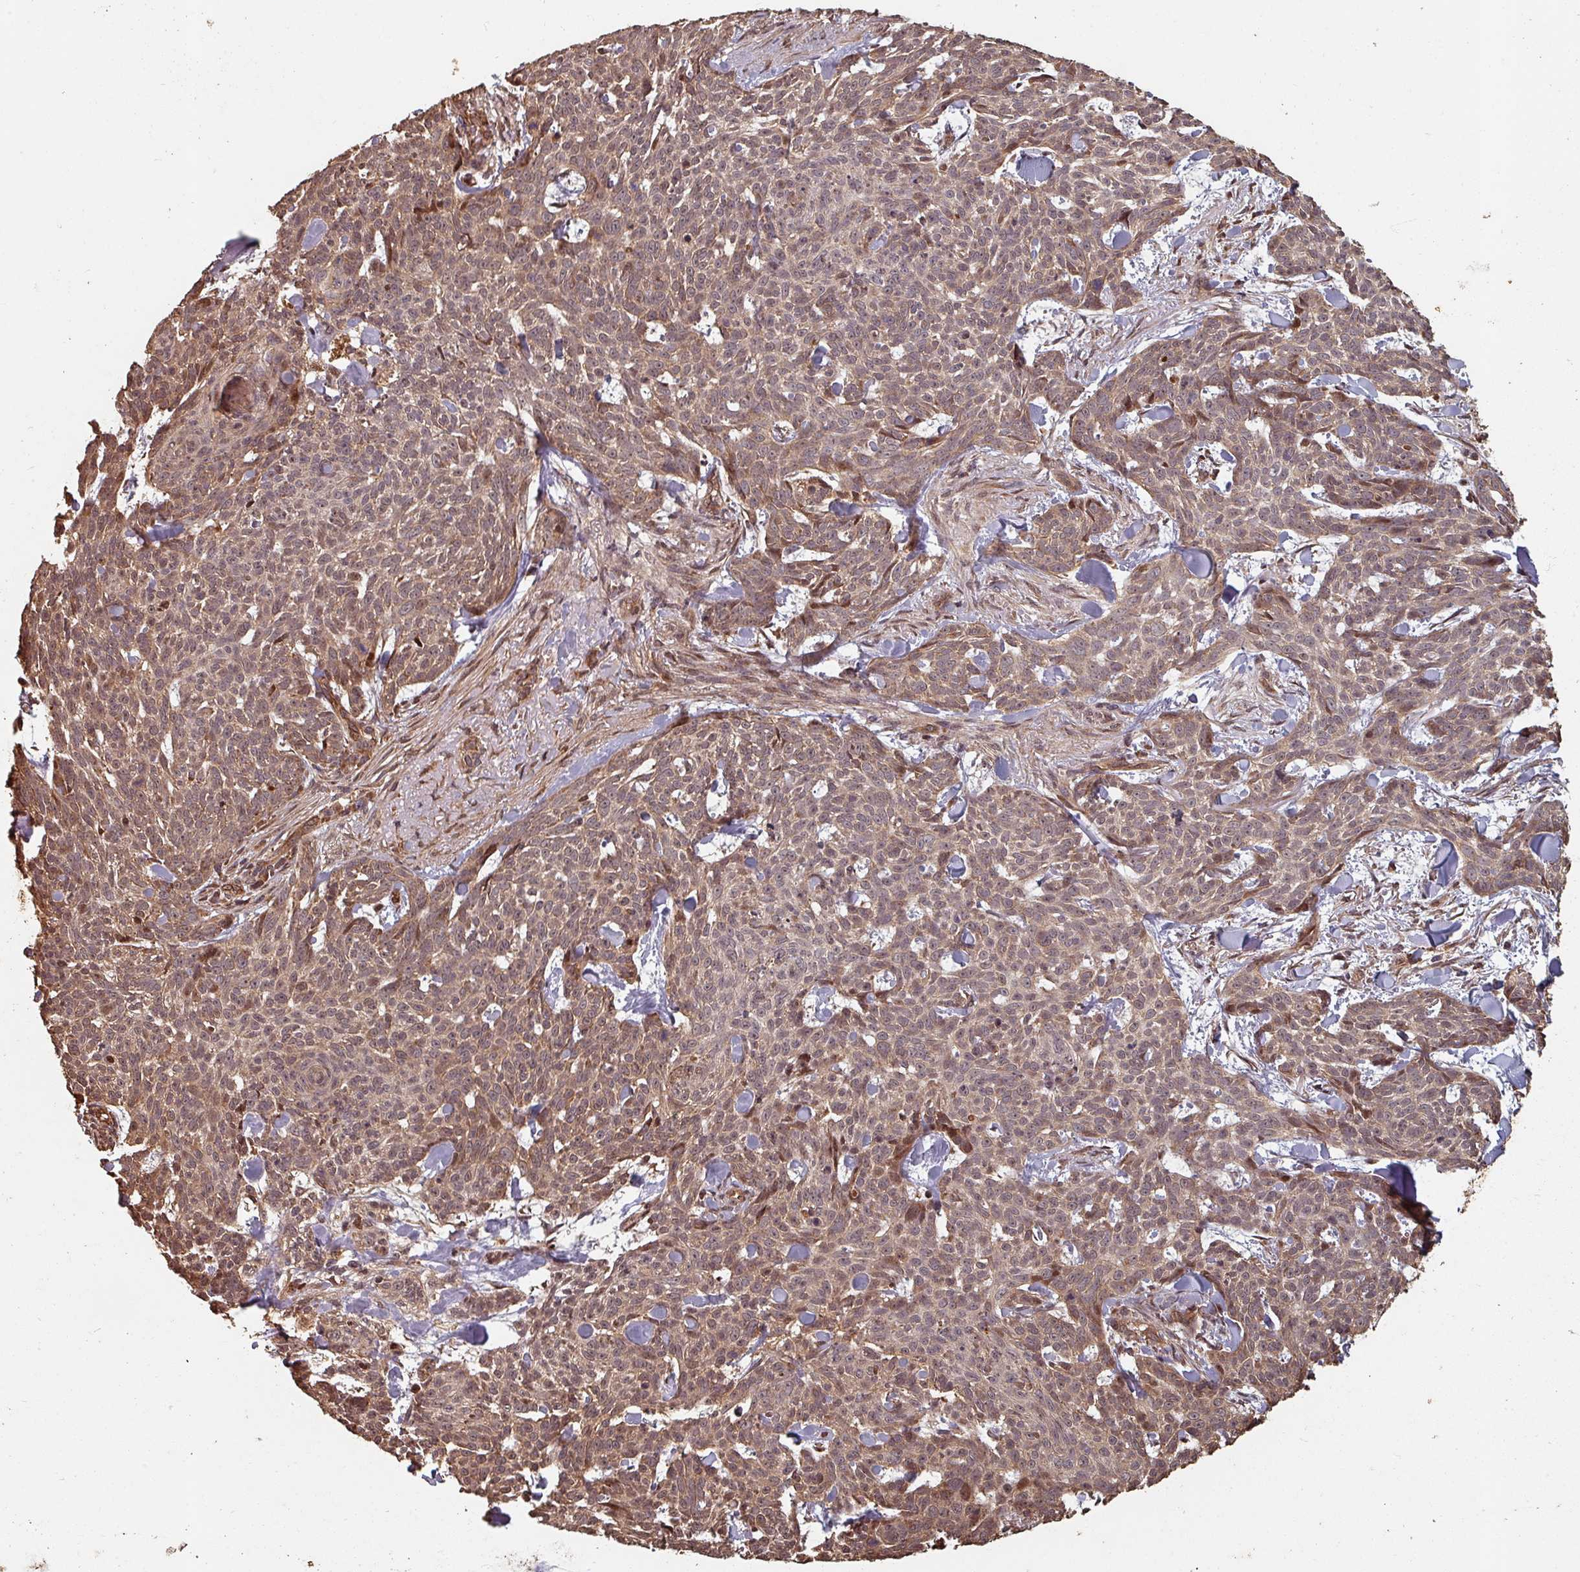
{"staining": {"intensity": "moderate", "quantity": ">75%", "location": "cytoplasmic/membranous,nuclear"}, "tissue": "skin cancer", "cell_type": "Tumor cells", "image_type": "cancer", "snomed": [{"axis": "morphology", "description": "Basal cell carcinoma"}, {"axis": "topography", "description": "Skin"}], "caption": "IHC (DAB (3,3'-diaminobenzidine)) staining of human skin cancer reveals moderate cytoplasmic/membranous and nuclear protein staining in about >75% of tumor cells. (DAB = brown stain, brightfield microscopy at high magnification).", "gene": "EID1", "patient": {"sex": "female", "age": 93}}